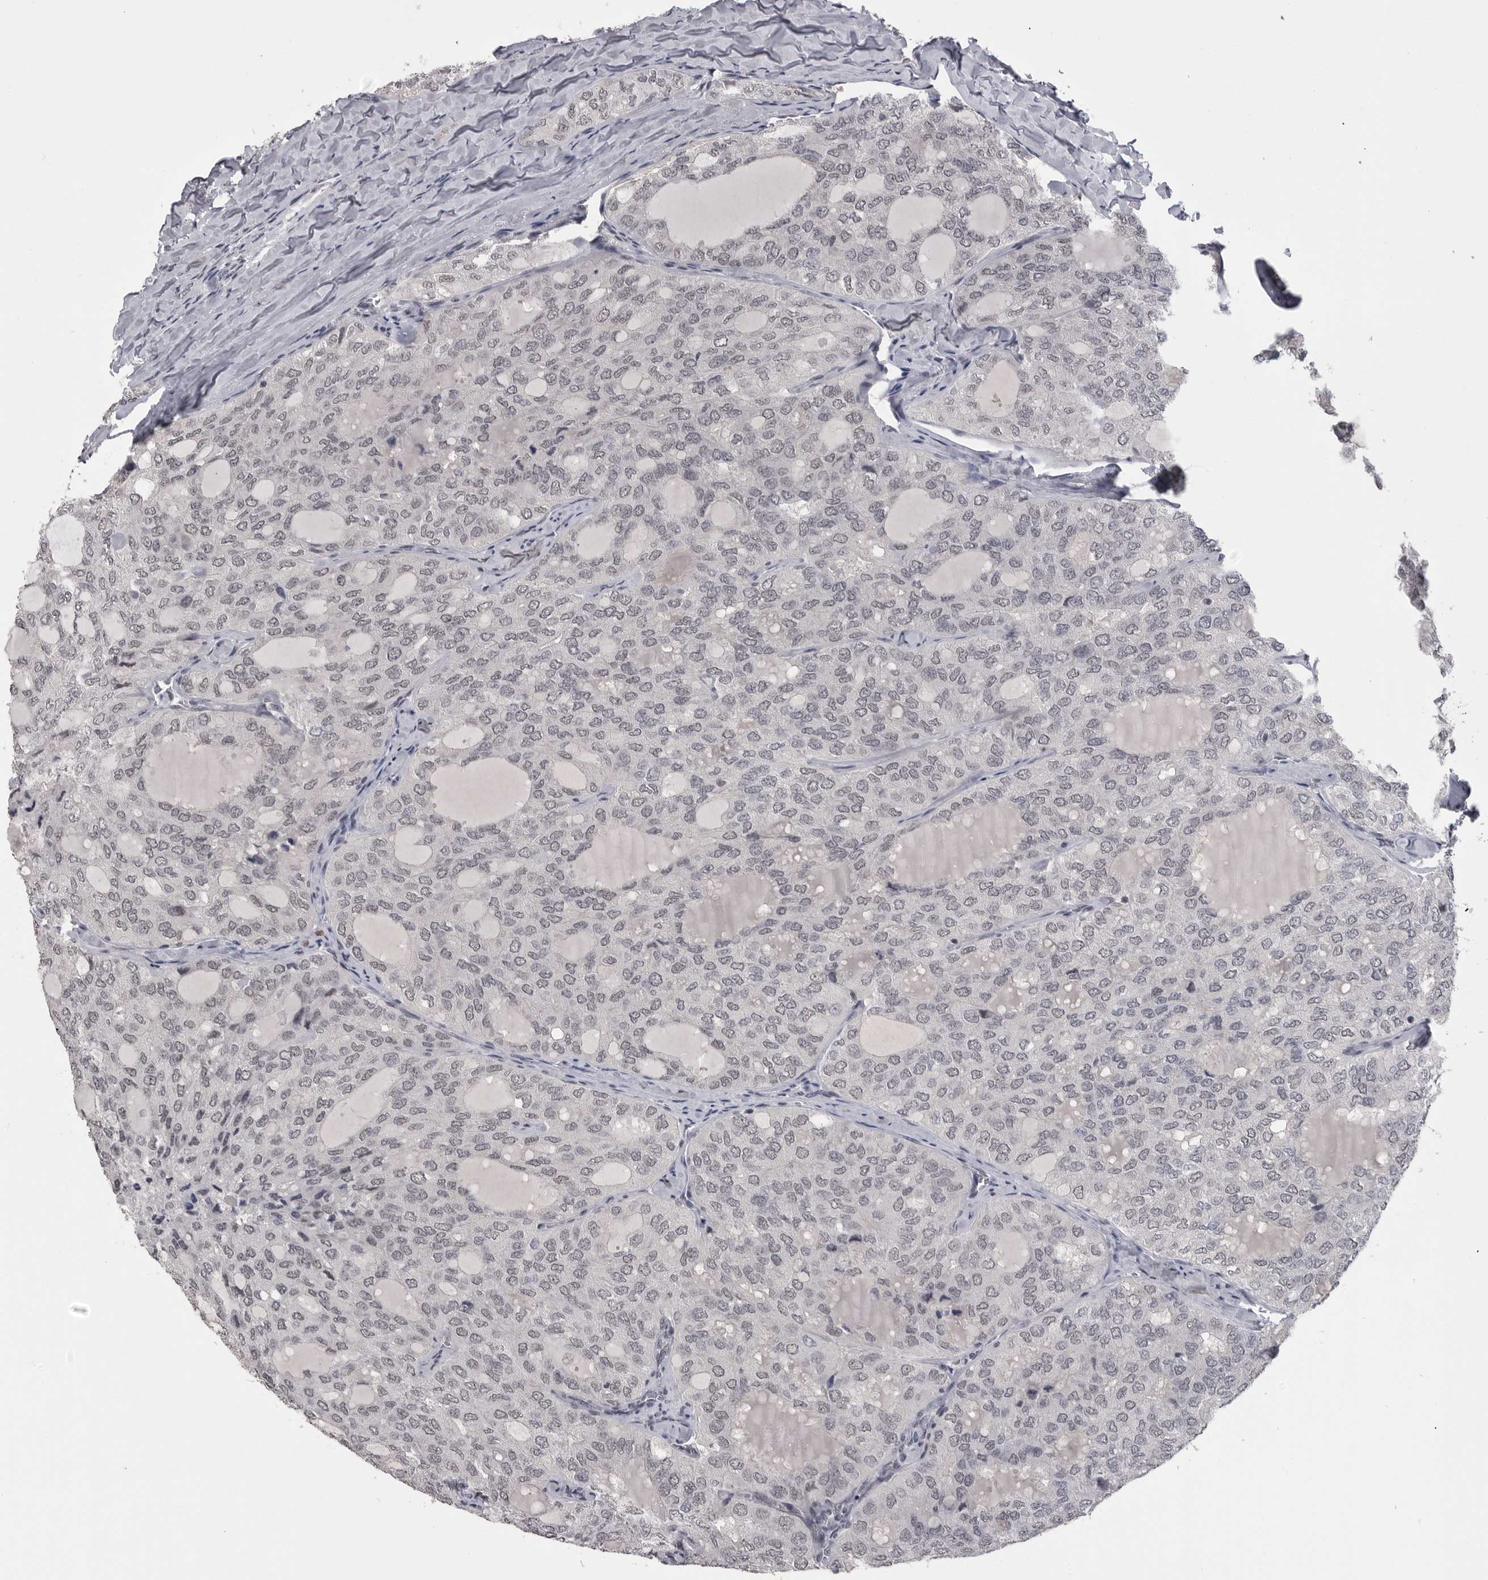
{"staining": {"intensity": "weak", "quantity": "25%-75%", "location": "nuclear"}, "tissue": "thyroid cancer", "cell_type": "Tumor cells", "image_type": "cancer", "snomed": [{"axis": "morphology", "description": "Follicular adenoma carcinoma, NOS"}, {"axis": "topography", "description": "Thyroid gland"}], "caption": "Immunohistochemical staining of thyroid follicular adenoma carcinoma displays weak nuclear protein positivity in about 25%-75% of tumor cells.", "gene": "DLG2", "patient": {"sex": "male", "age": 75}}